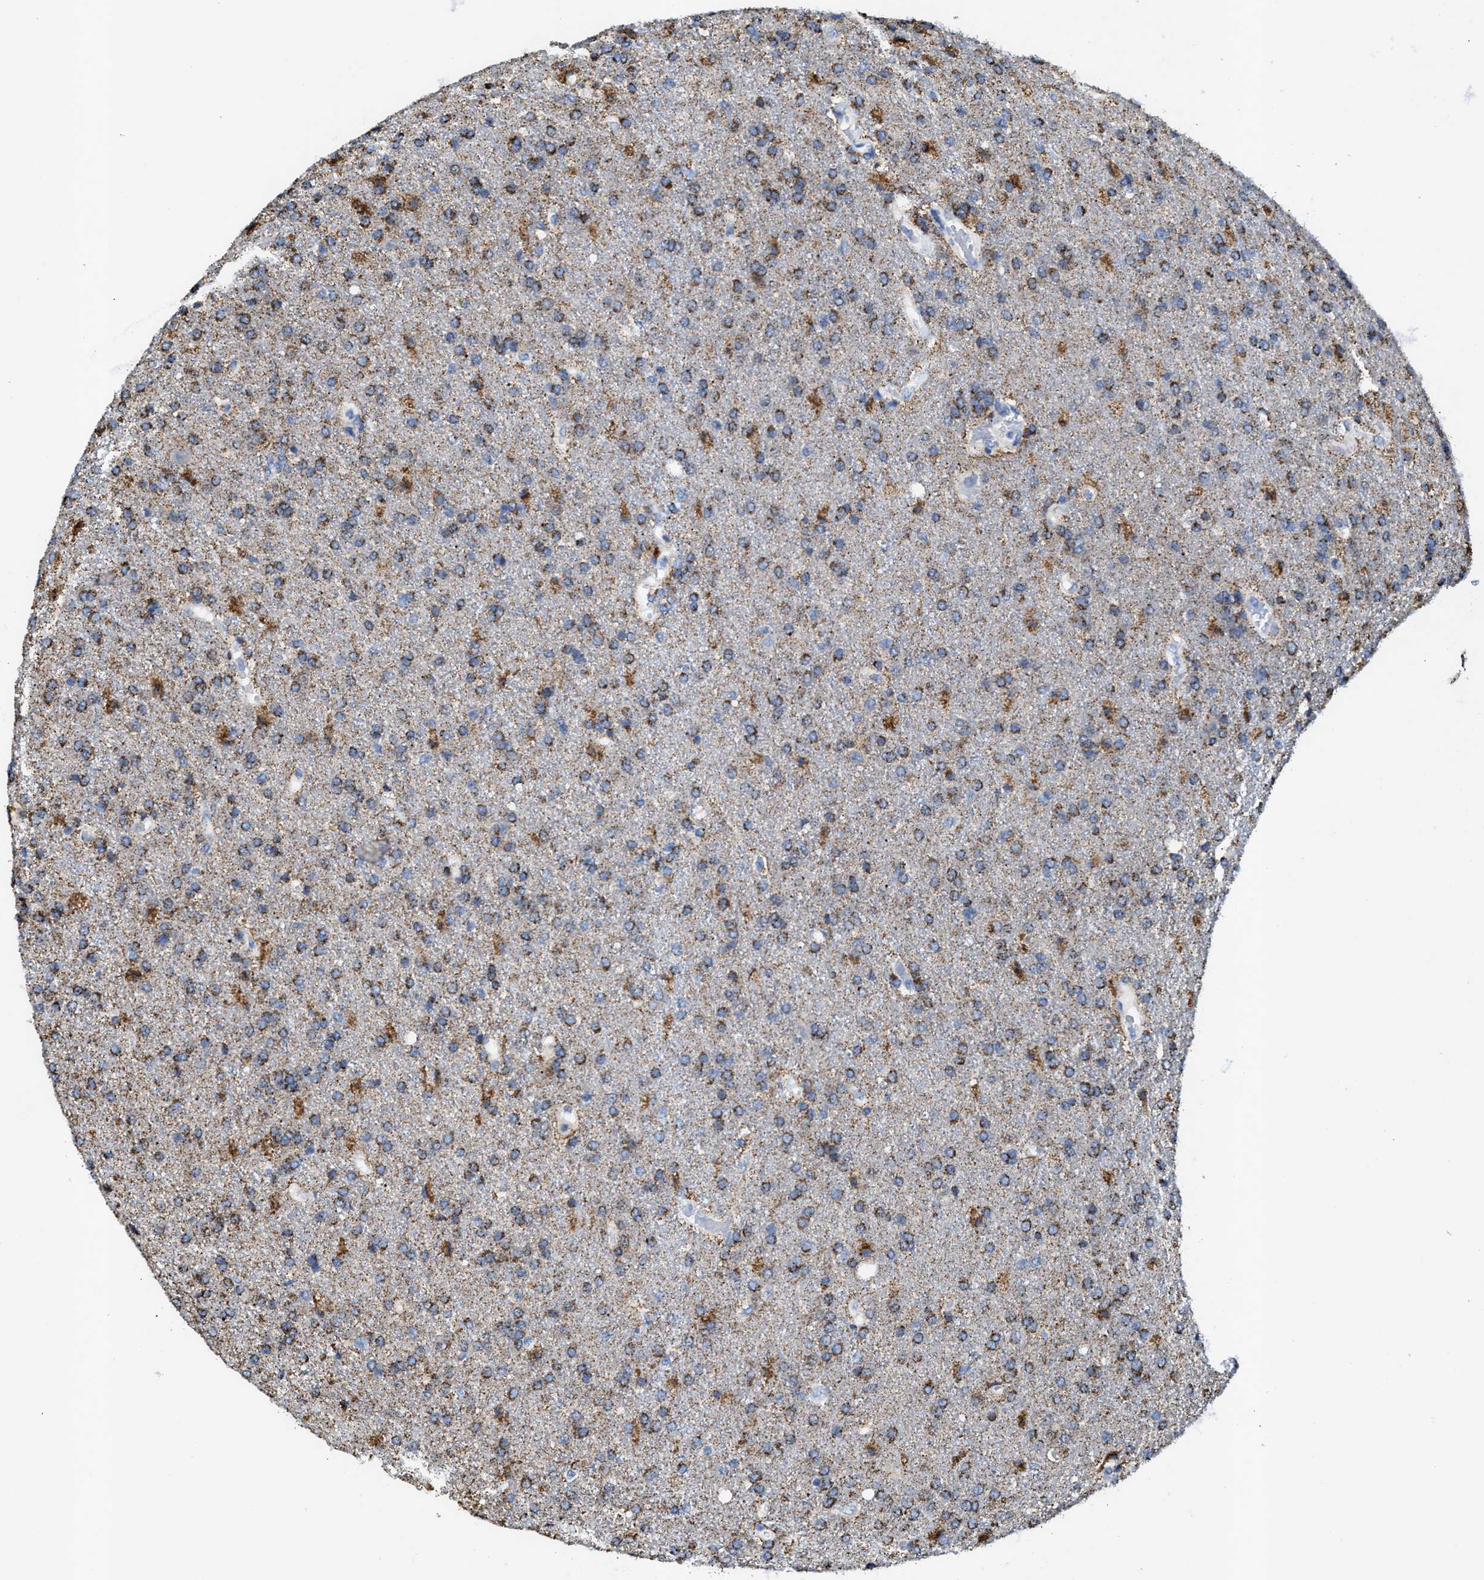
{"staining": {"intensity": "moderate", "quantity": ">75%", "location": "cytoplasmic/membranous"}, "tissue": "glioma", "cell_type": "Tumor cells", "image_type": "cancer", "snomed": [{"axis": "morphology", "description": "Glioma, malignant, High grade"}, {"axis": "topography", "description": "Brain"}], "caption": "Moderate cytoplasmic/membranous staining for a protein is appreciated in approximately >75% of tumor cells of malignant glioma (high-grade) using IHC.", "gene": "JAG1", "patient": {"sex": "male", "age": 72}}